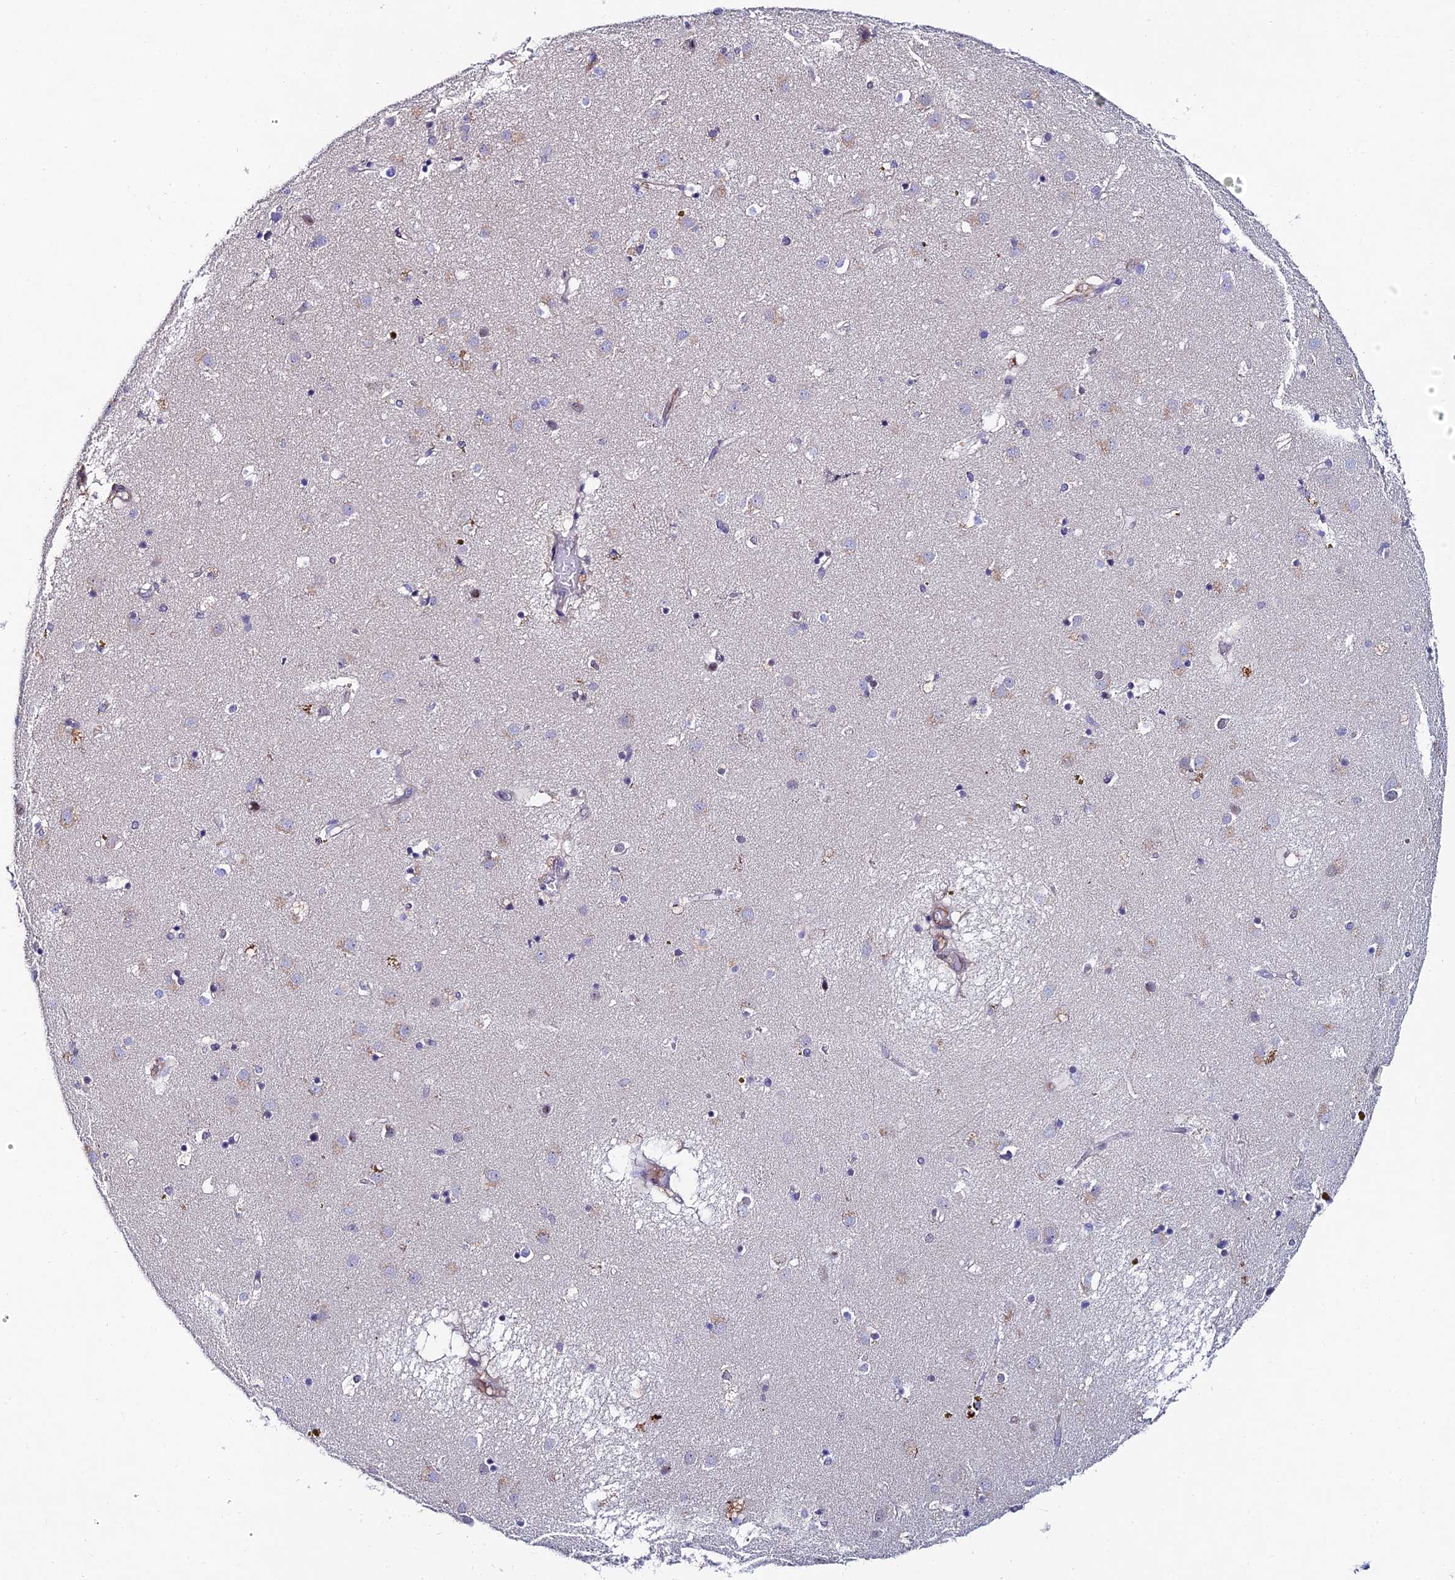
{"staining": {"intensity": "negative", "quantity": "none", "location": "none"}, "tissue": "caudate", "cell_type": "Glial cells", "image_type": "normal", "snomed": [{"axis": "morphology", "description": "Normal tissue, NOS"}, {"axis": "topography", "description": "Lateral ventricle wall"}], "caption": "Human caudate stained for a protein using immunohistochemistry reveals no positivity in glial cells.", "gene": "TRIM24", "patient": {"sex": "male", "age": 70}}